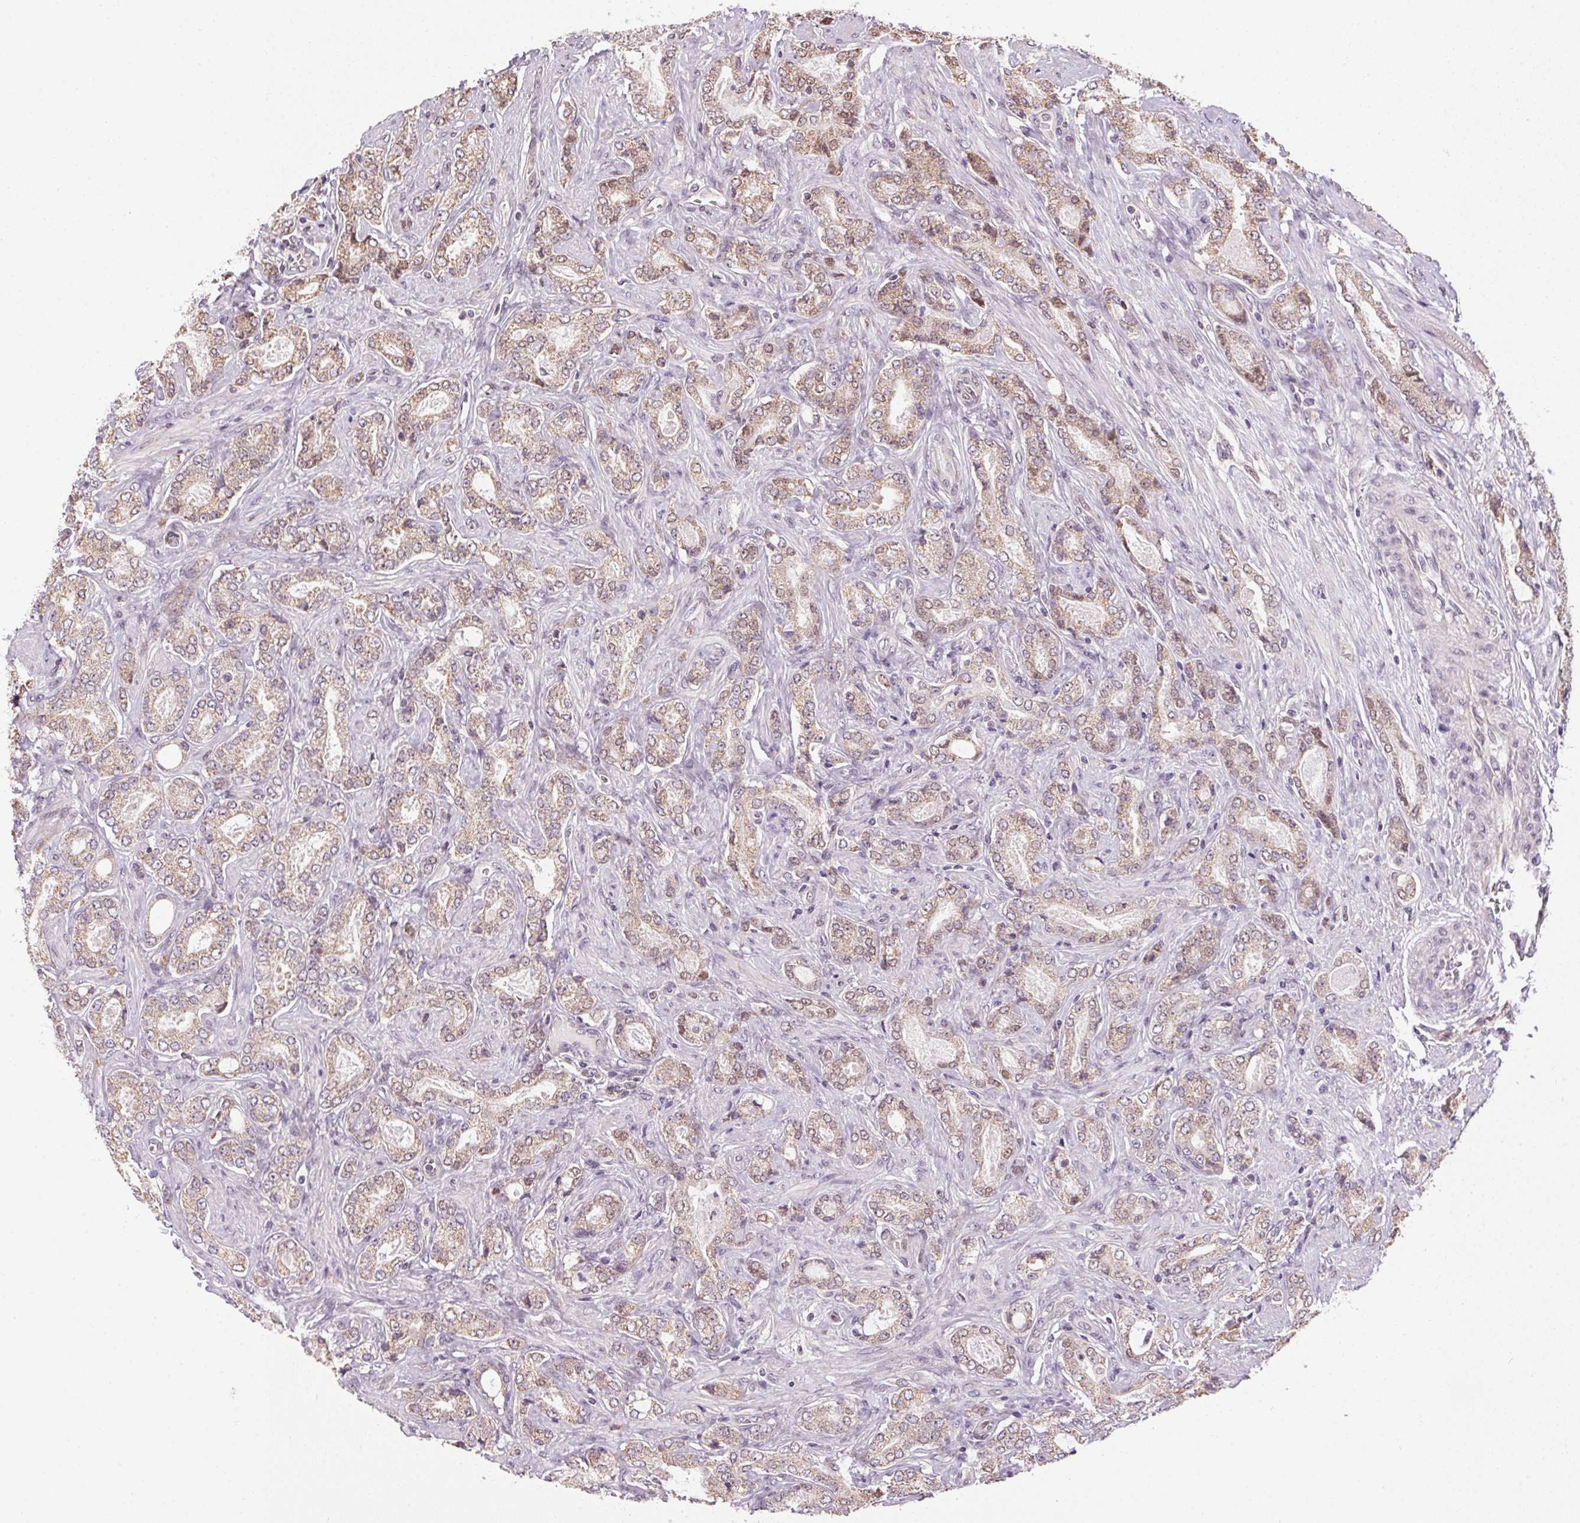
{"staining": {"intensity": "weak", "quantity": ">75%", "location": "cytoplasmic/membranous,nuclear"}, "tissue": "prostate cancer", "cell_type": "Tumor cells", "image_type": "cancer", "snomed": [{"axis": "morphology", "description": "Adenocarcinoma, NOS"}, {"axis": "topography", "description": "Prostate"}], "caption": "An immunohistochemistry photomicrograph of tumor tissue is shown. Protein staining in brown highlights weak cytoplasmic/membranous and nuclear positivity in prostate cancer within tumor cells.", "gene": "SC5D", "patient": {"sex": "male", "age": 64}}